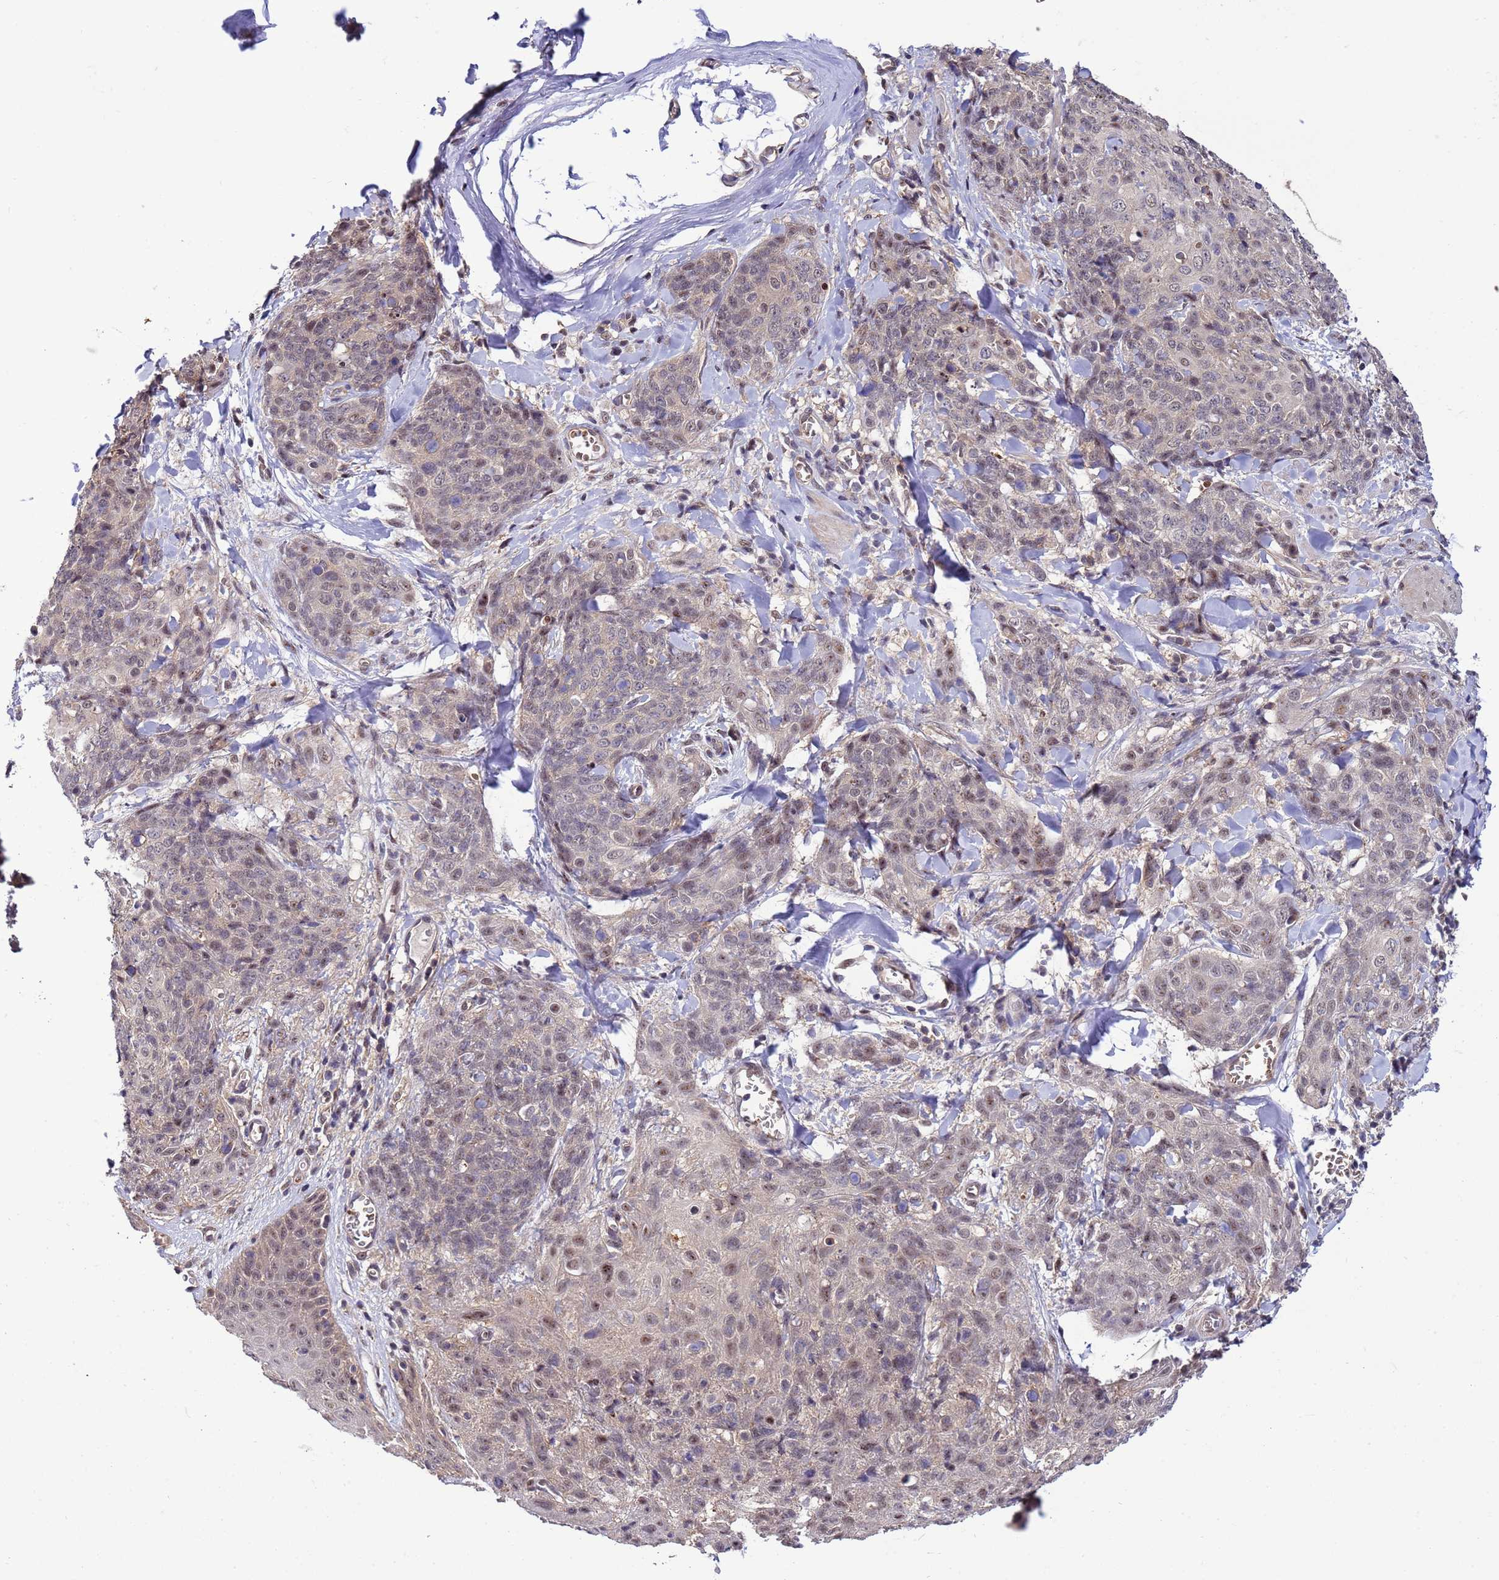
{"staining": {"intensity": "weak", "quantity": "<25%", "location": "nuclear"}, "tissue": "skin cancer", "cell_type": "Tumor cells", "image_type": "cancer", "snomed": [{"axis": "morphology", "description": "Squamous cell carcinoma, NOS"}, {"axis": "topography", "description": "Skin"}, {"axis": "topography", "description": "Vulva"}], "caption": "Immunohistochemistry photomicrograph of neoplastic tissue: human skin squamous cell carcinoma stained with DAB (3,3'-diaminobenzidine) reveals no significant protein expression in tumor cells.", "gene": "GEN1", "patient": {"sex": "female", "age": 85}}